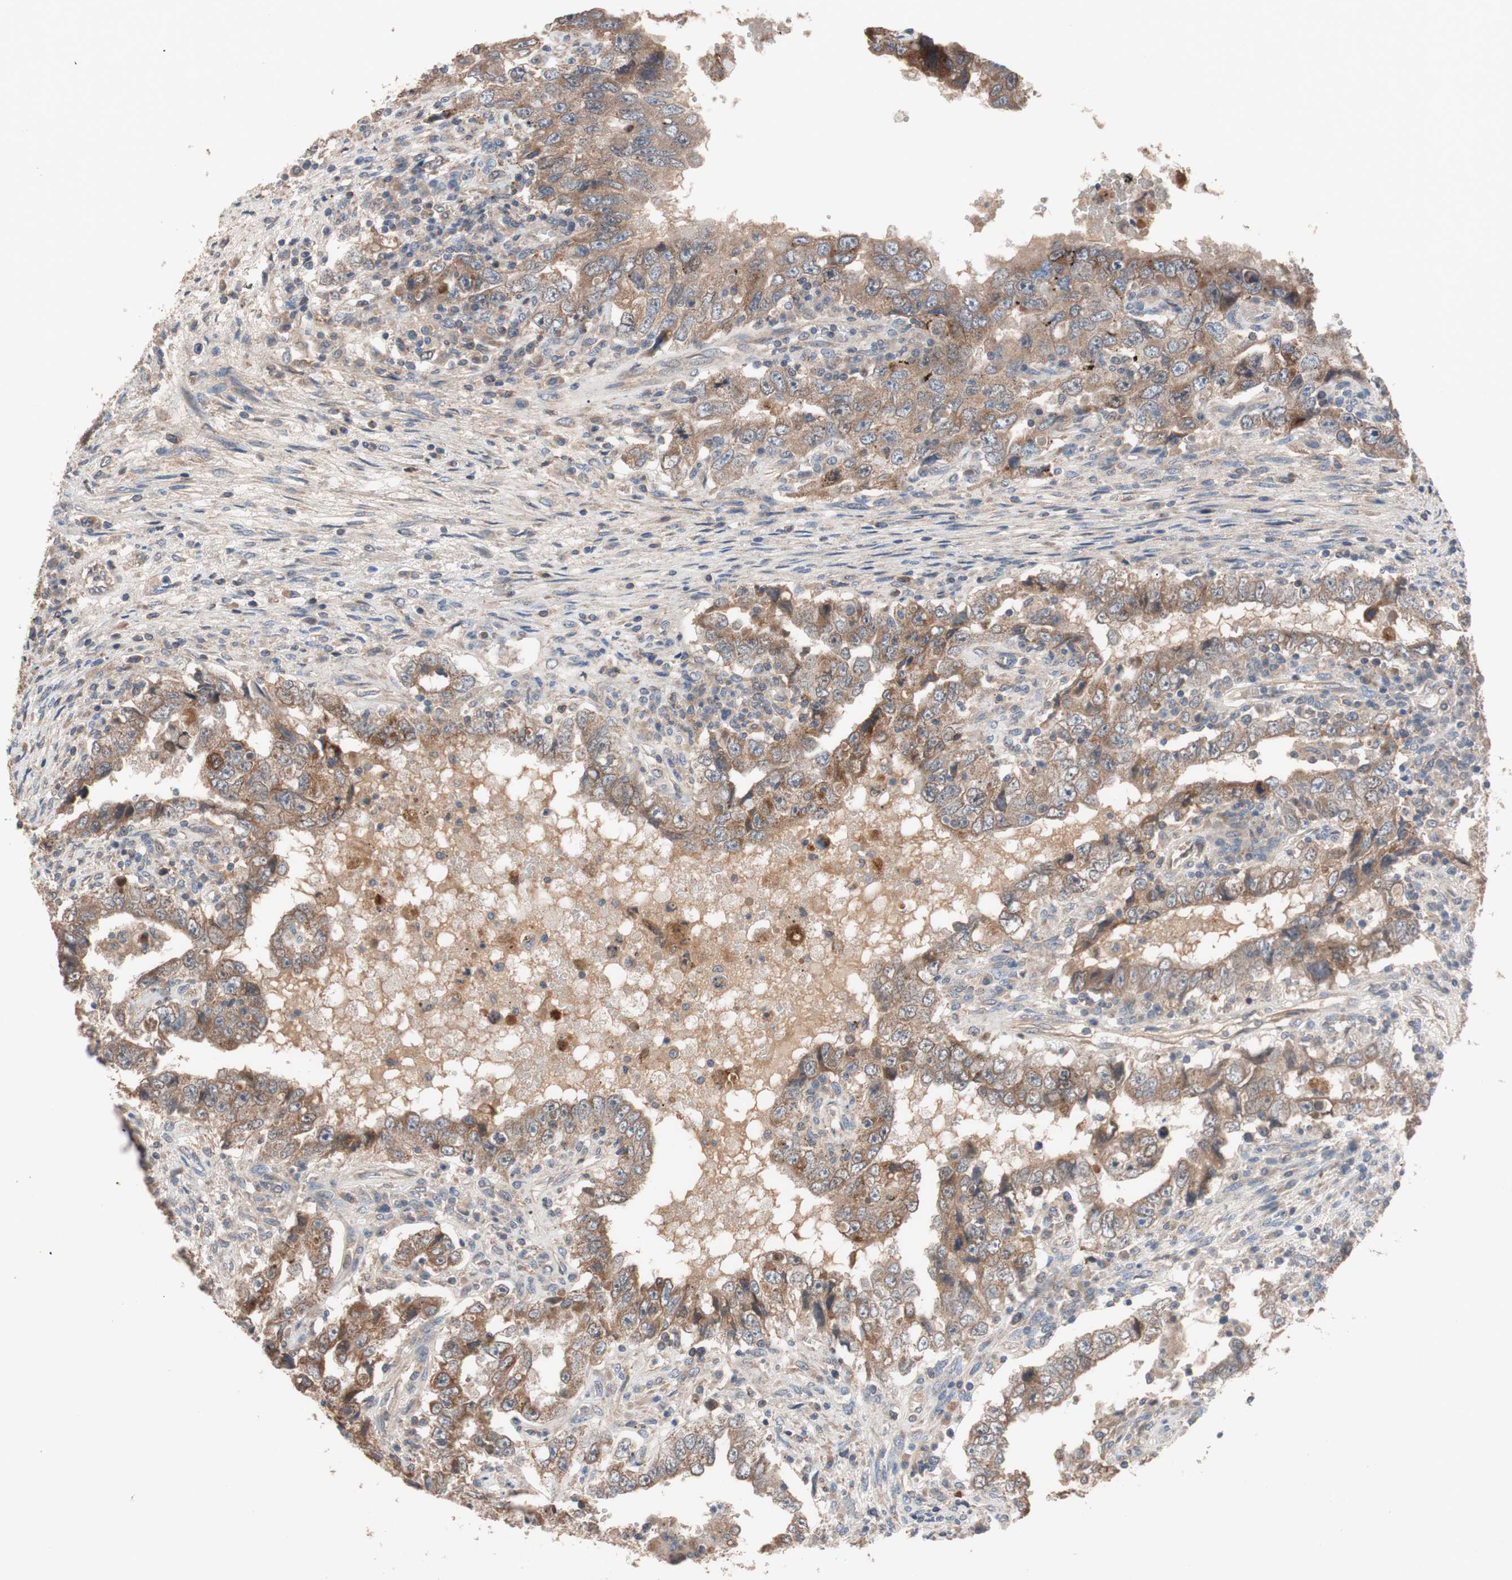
{"staining": {"intensity": "moderate", "quantity": ">75%", "location": "cytoplasmic/membranous"}, "tissue": "testis cancer", "cell_type": "Tumor cells", "image_type": "cancer", "snomed": [{"axis": "morphology", "description": "Carcinoma, Embryonal, NOS"}, {"axis": "topography", "description": "Testis"}], "caption": "Protein analysis of testis cancer (embryonal carcinoma) tissue displays moderate cytoplasmic/membranous positivity in approximately >75% of tumor cells.", "gene": "SDC4", "patient": {"sex": "male", "age": 26}}